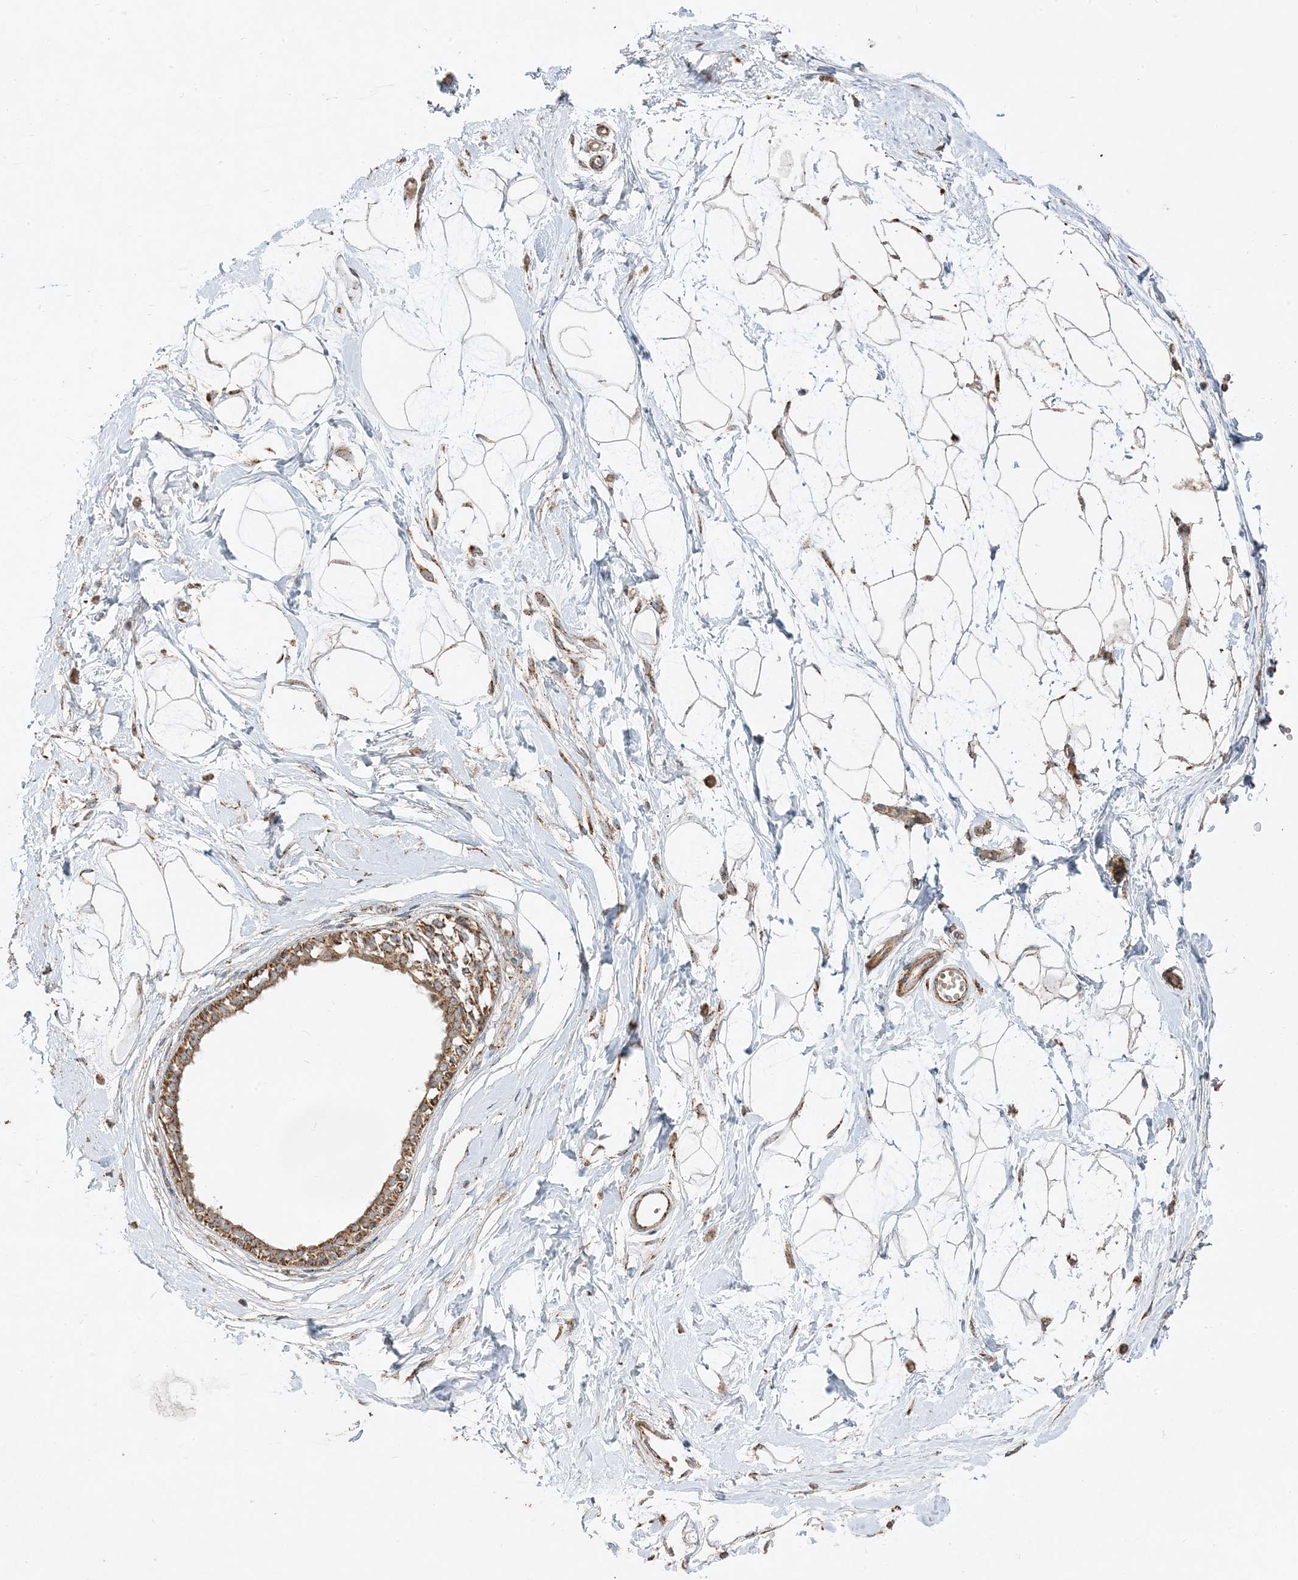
{"staining": {"intensity": "moderate", "quantity": ">75%", "location": "cytoplasmic/membranous"}, "tissue": "breast", "cell_type": "Adipocytes", "image_type": "normal", "snomed": [{"axis": "morphology", "description": "Normal tissue, NOS"}, {"axis": "topography", "description": "Breast"}], "caption": "Immunohistochemistry of benign breast reveals medium levels of moderate cytoplasmic/membranous positivity in about >75% of adipocytes.", "gene": "AARS2", "patient": {"sex": "female", "age": 45}}